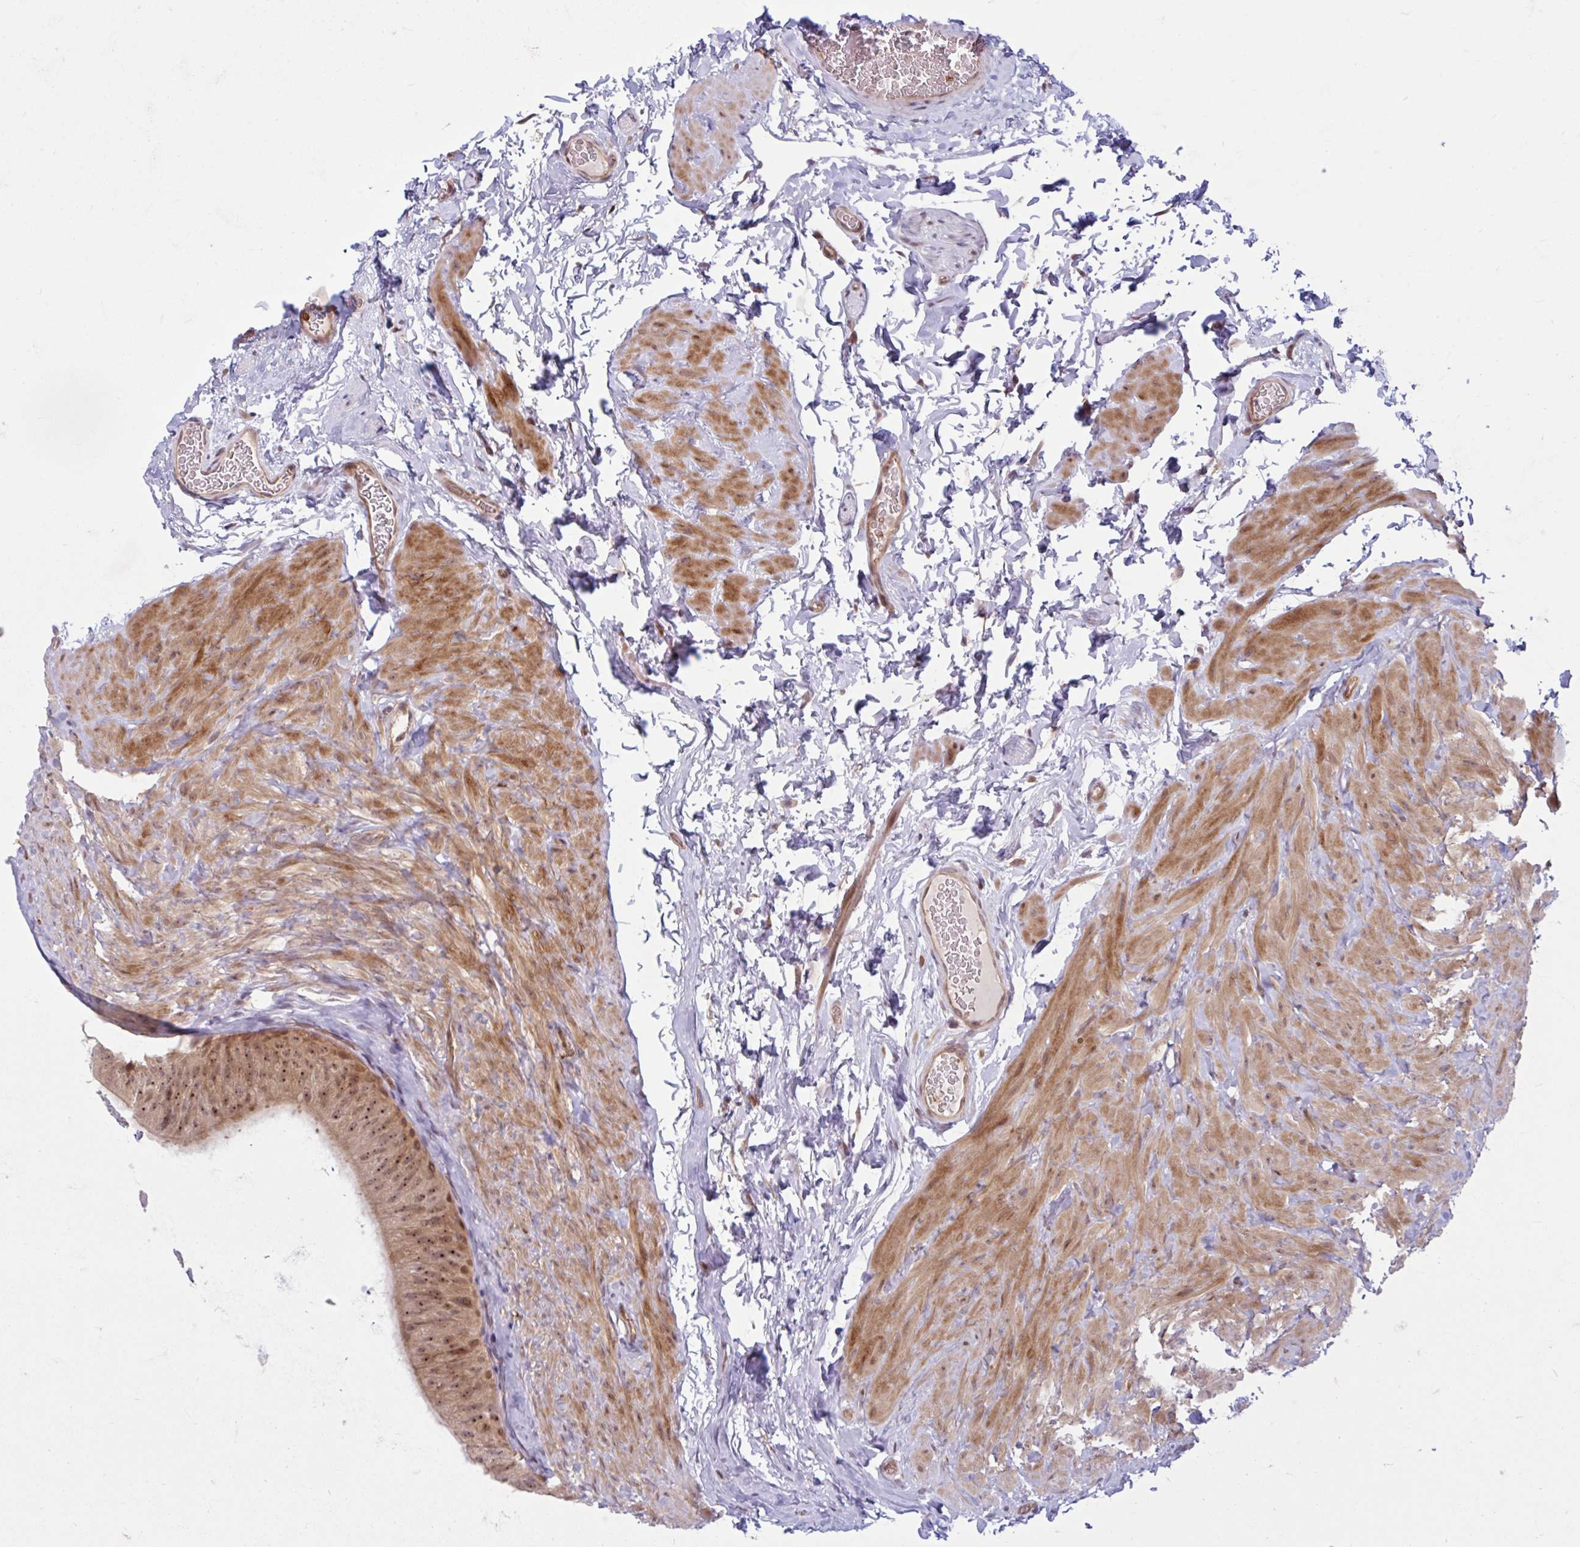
{"staining": {"intensity": "moderate", "quantity": ">75%", "location": "nuclear"}, "tissue": "epididymis", "cell_type": "Glandular cells", "image_type": "normal", "snomed": [{"axis": "morphology", "description": "Normal tissue, NOS"}, {"axis": "topography", "description": "Epididymis, spermatic cord, NOS"}, {"axis": "topography", "description": "Epididymis"}], "caption": "Moderate nuclear expression is seen in approximately >75% of glandular cells in normal epididymis.", "gene": "HMBS", "patient": {"sex": "male", "age": 31}}